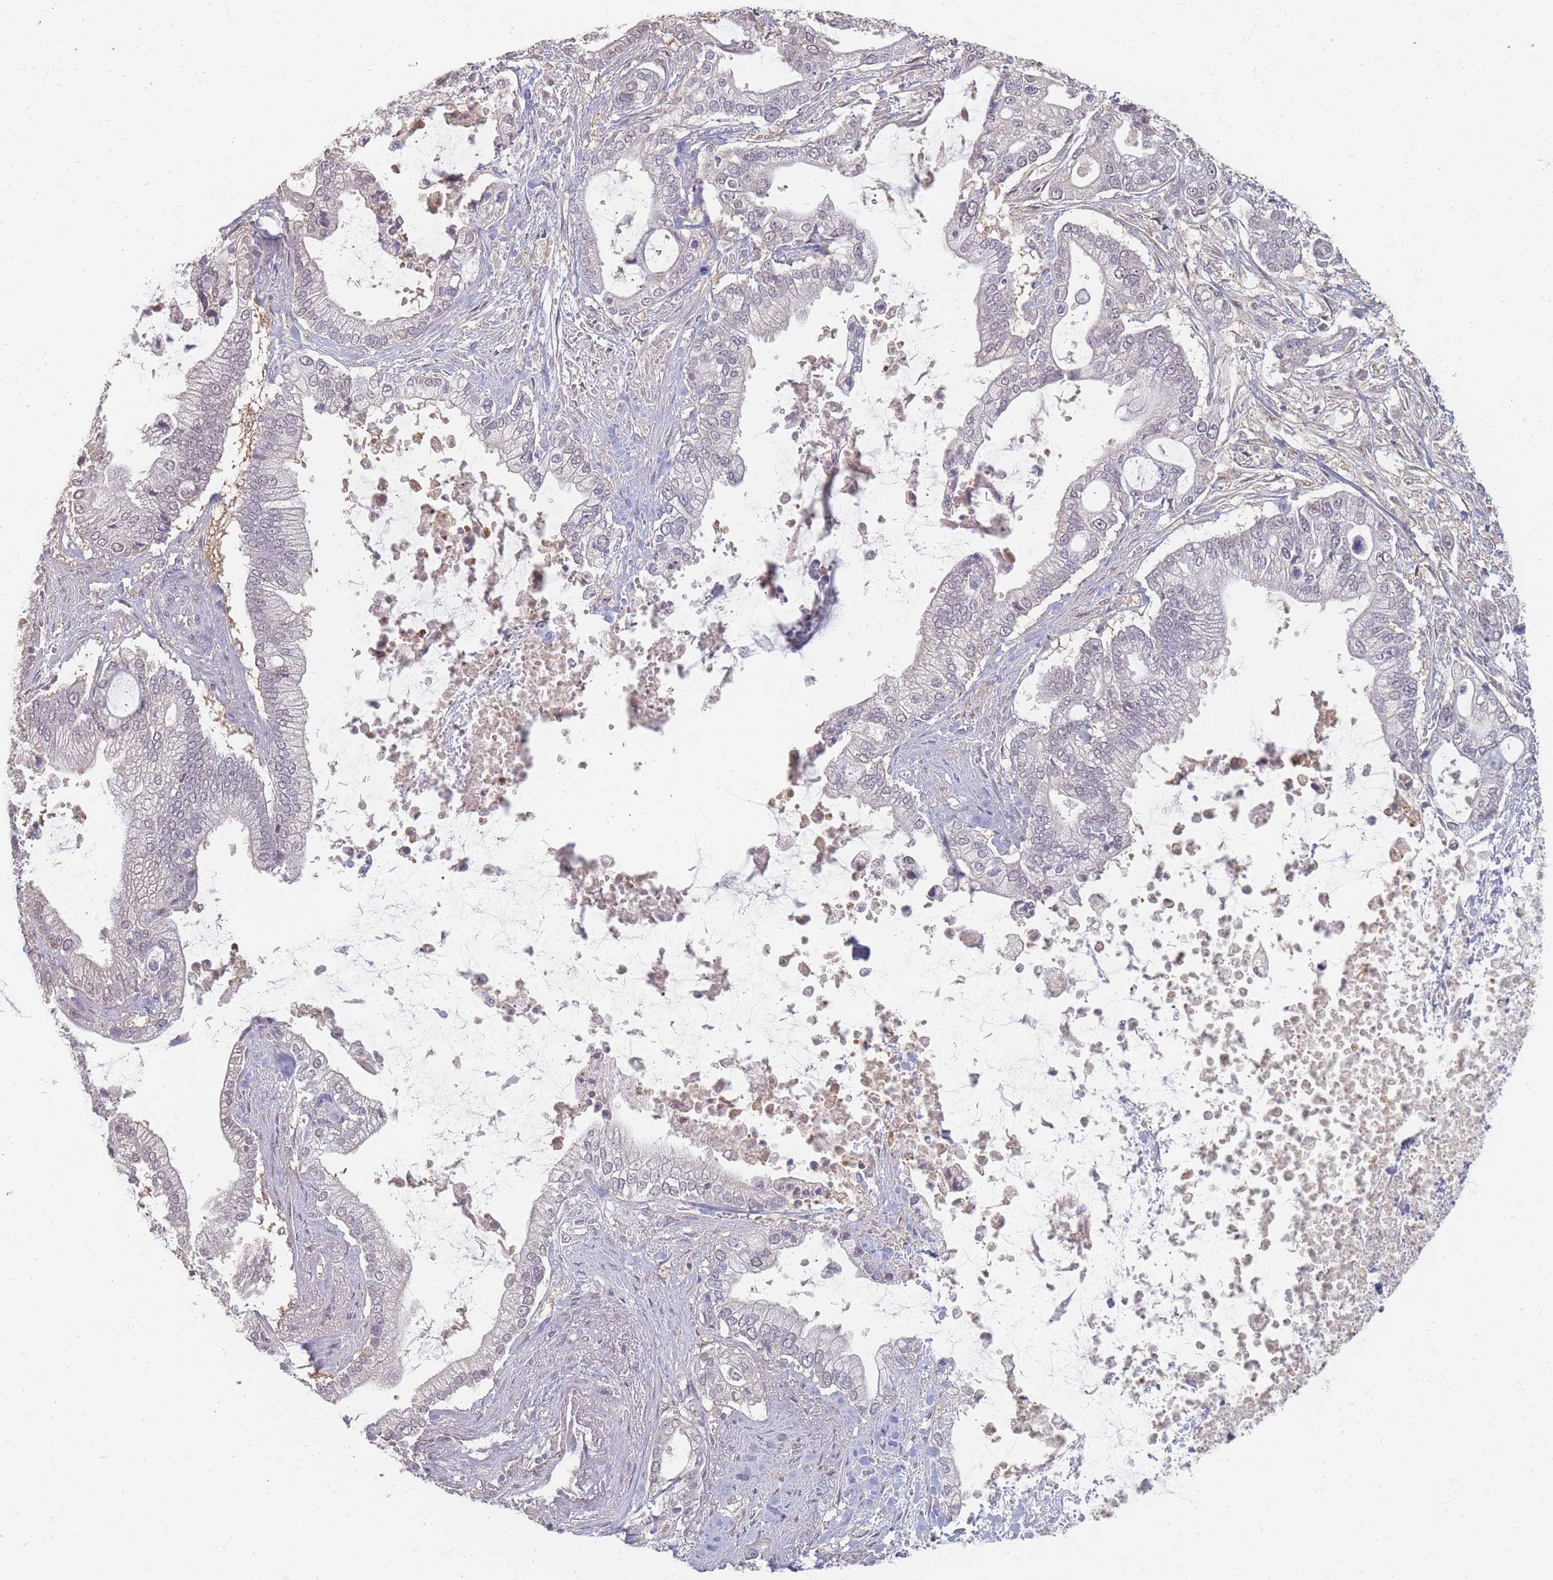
{"staining": {"intensity": "negative", "quantity": "none", "location": "none"}, "tissue": "pancreatic cancer", "cell_type": "Tumor cells", "image_type": "cancer", "snomed": [{"axis": "morphology", "description": "Adenocarcinoma, NOS"}, {"axis": "topography", "description": "Pancreas"}], "caption": "This is a micrograph of immunohistochemistry staining of adenocarcinoma (pancreatic), which shows no staining in tumor cells.", "gene": "RFTN1", "patient": {"sex": "male", "age": 69}}